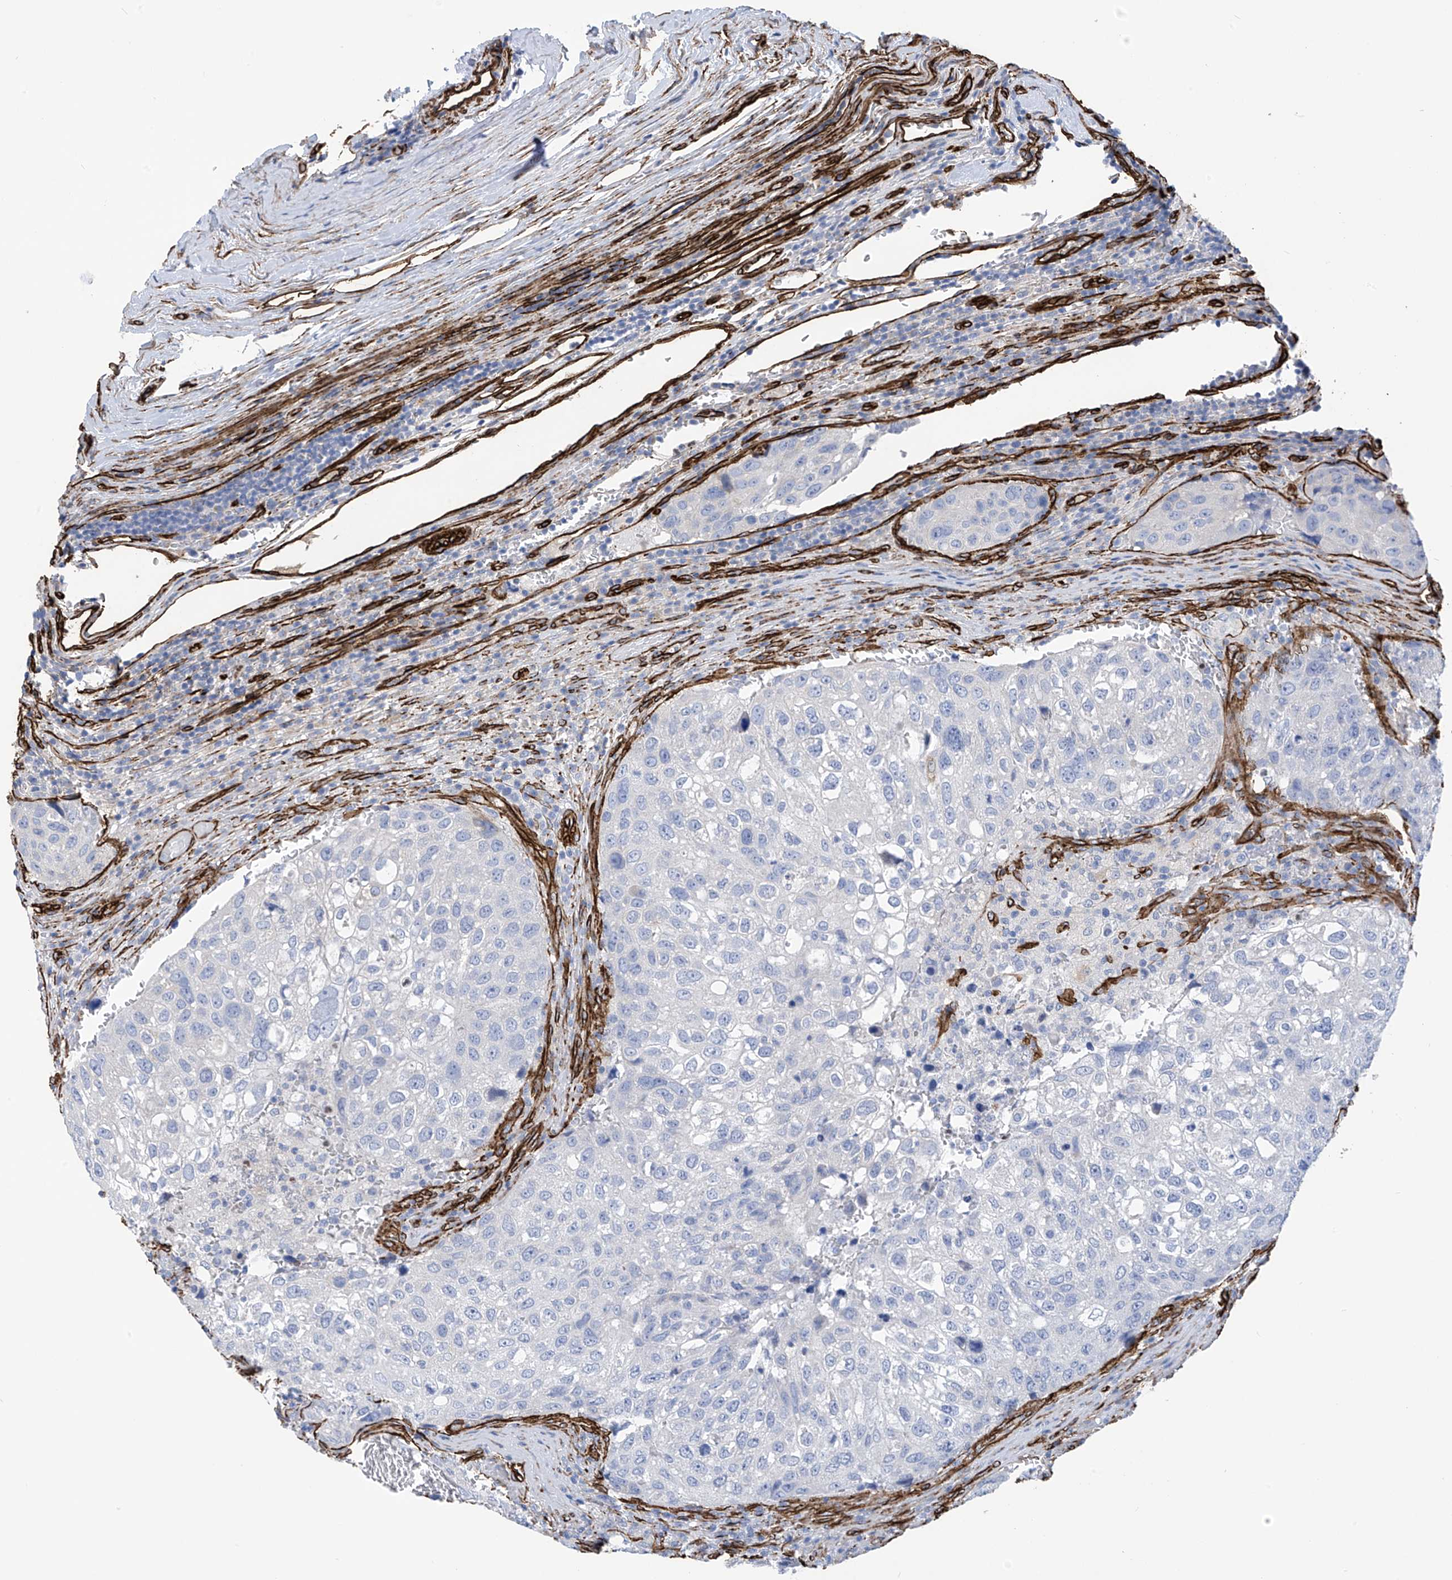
{"staining": {"intensity": "negative", "quantity": "none", "location": "none"}, "tissue": "urothelial cancer", "cell_type": "Tumor cells", "image_type": "cancer", "snomed": [{"axis": "morphology", "description": "Urothelial carcinoma, High grade"}, {"axis": "topography", "description": "Lymph node"}, {"axis": "topography", "description": "Urinary bladder"}], "caption": "Immunohistochemistry (IHC) of human urothelial carcinoma (high-grade) shows no expression in tumor cells. Nuclei are stained in blue.", "gene": "UBTD1", "patient": {"sex": "male", "age": 51}}